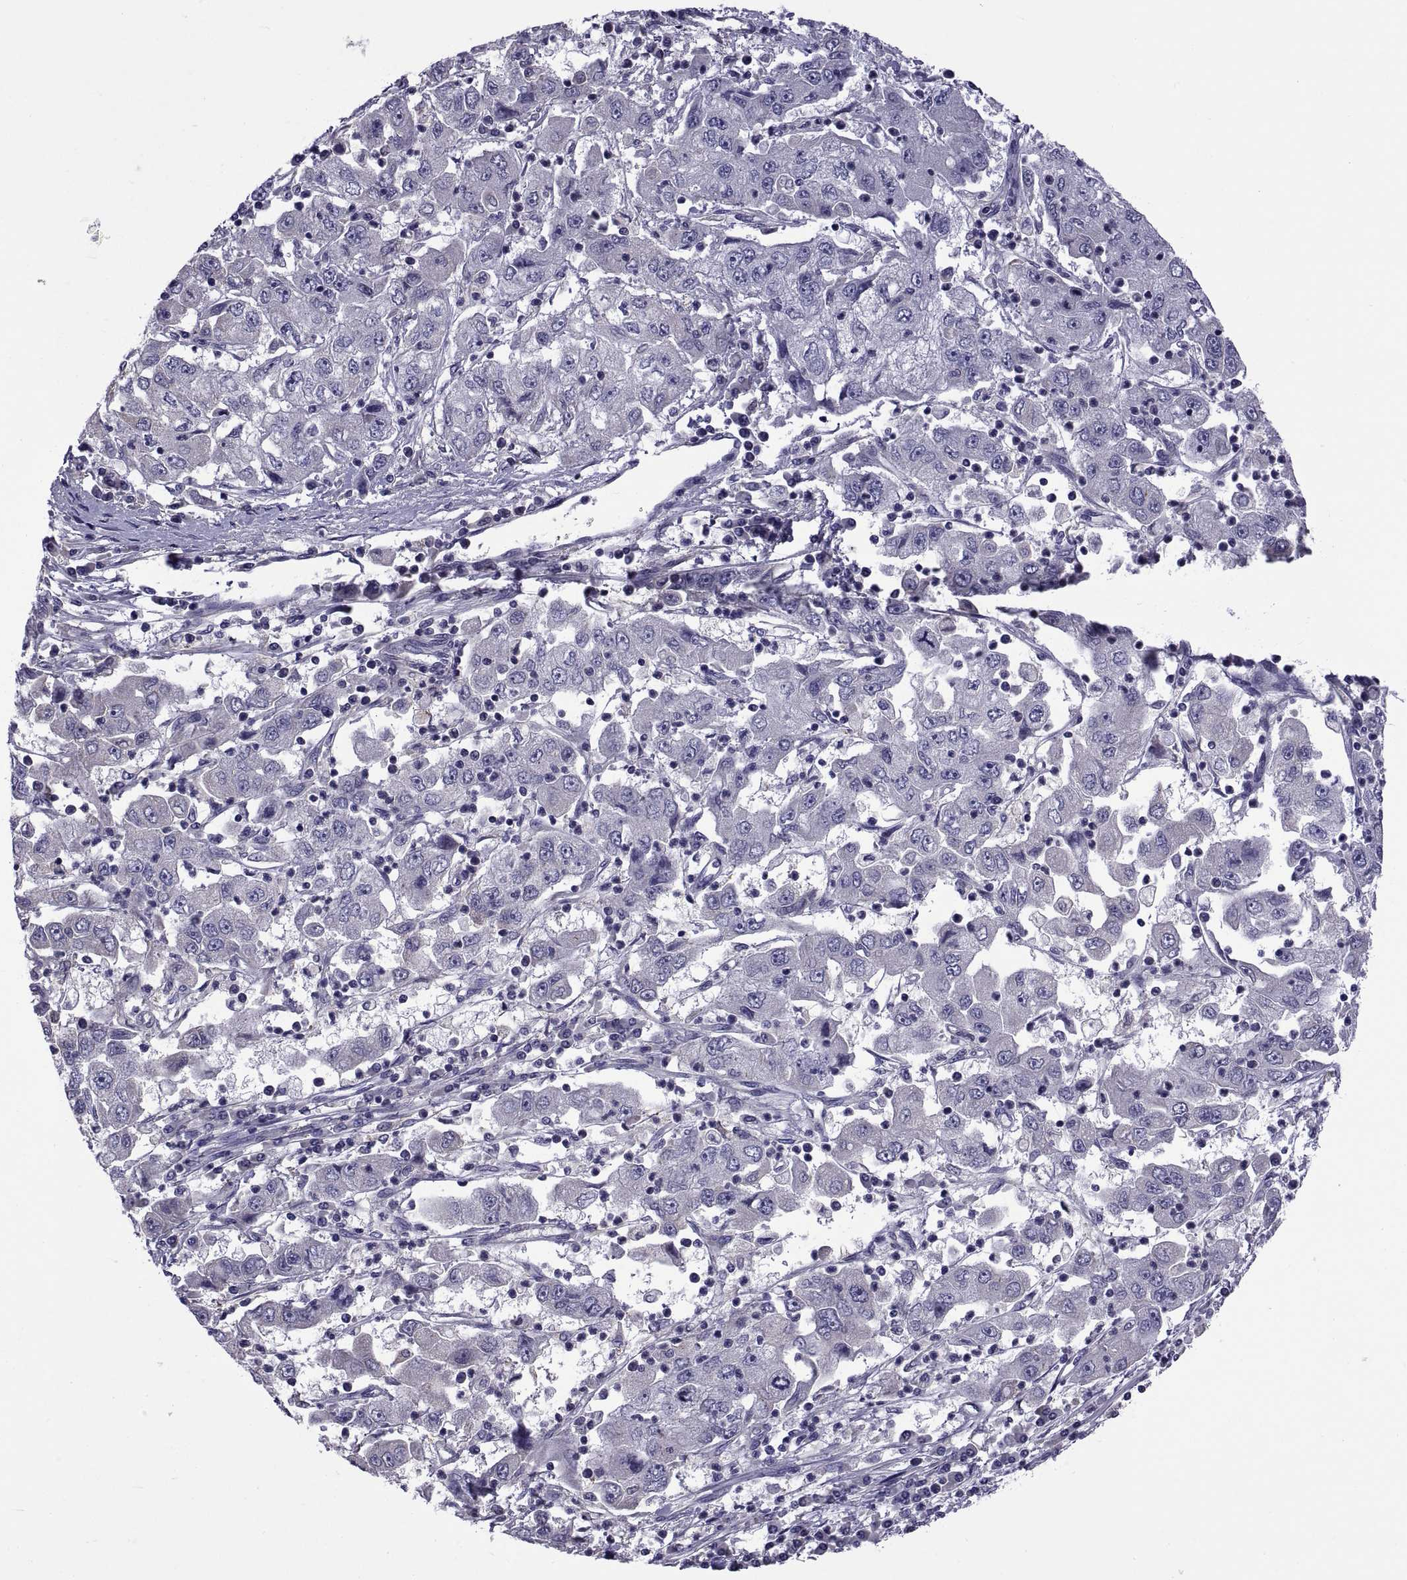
{"staining": {"intensity": "negative", "quantity": "none", "location": "none"}, "tissue": "cervical cancer", "cell_type": "Tumor cells", "image_type": "cancer", "snomed": [{"axis": "morphology", "description": "Squamous cell carcinoma, NOS"}, {"axis": "topography", "description": "Cervix"}], "caption": "The IHC photomicrograph has no significant expression in tumor cells of cervical cancer (squamous cell carcinoma) tissue.", "gene": "TMC3", "patient": {"sex": "female", "age": 36}}